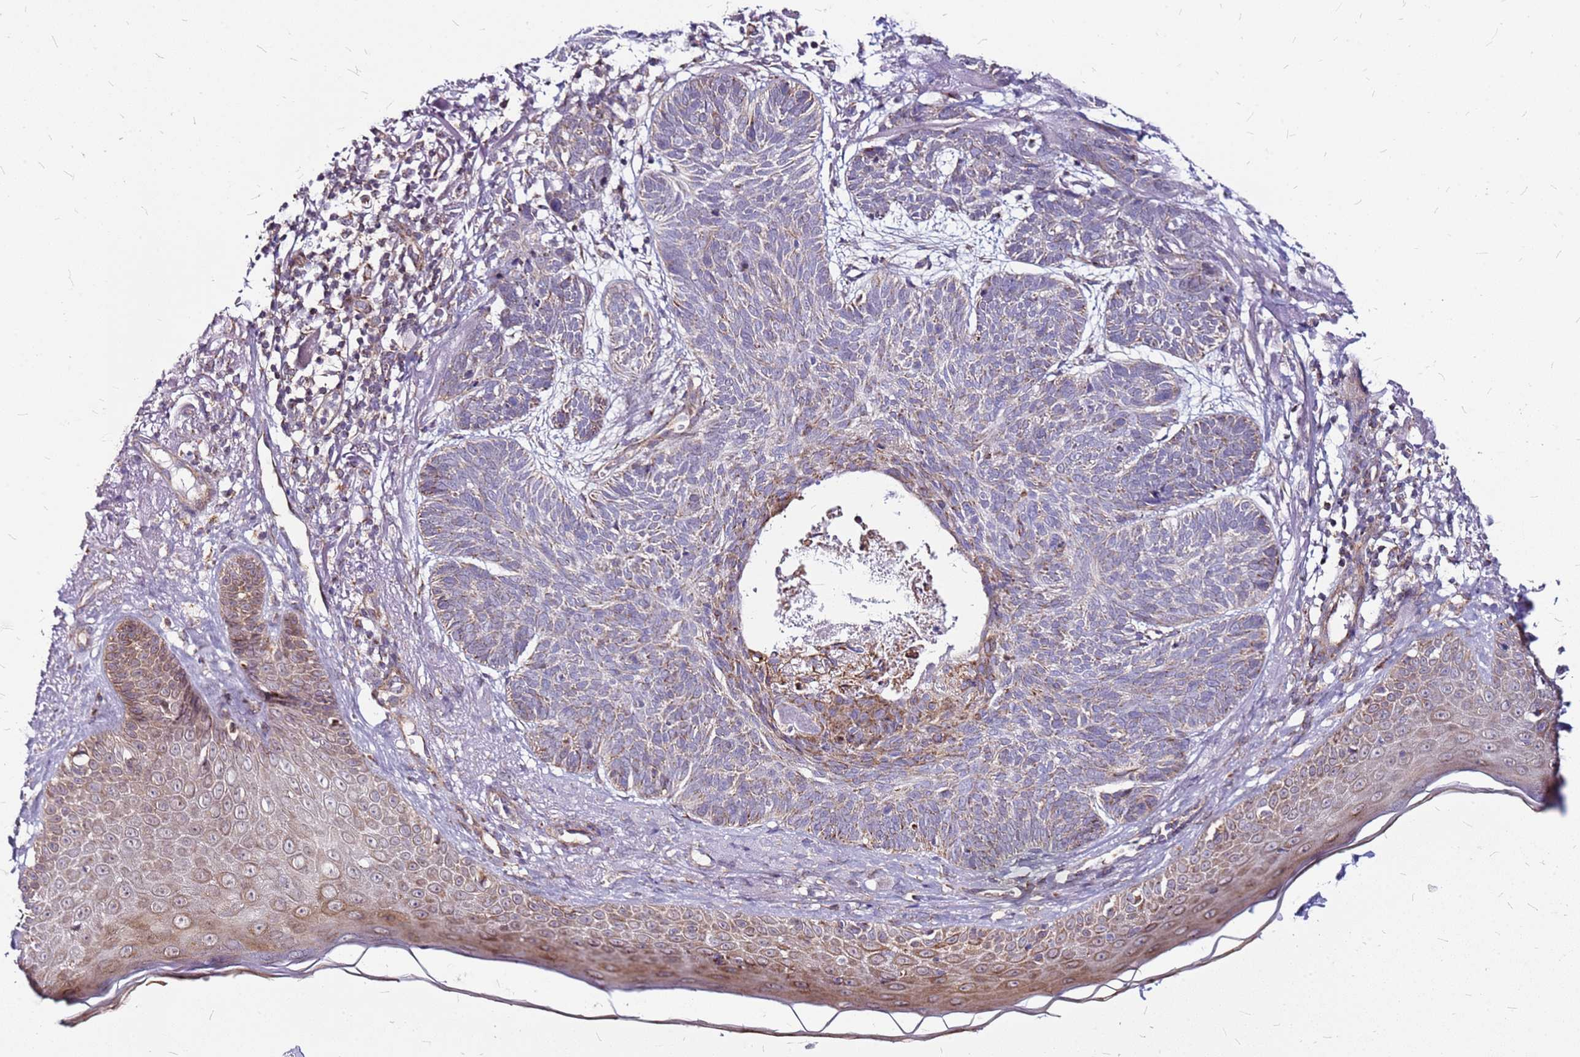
{"staining": {"intensity": "weak", "quantity": "25%-75%", "location": "cytoplasmic/membranous"}, "tissue": "skin cancer", "cell_type": "Tumor cells", "image_type": "cancer", "snomed": [{"axis": "morphology", "description": "Normal tissue, NOS"}, {"axis": "morphology", "description": "Basal cell carcinoma"}, {"axis": "topography", "description": "Skin"}], "caption": "IHC micrograph of human skin cancer (basal cell carcinoma) stained for a protein (brown), which exhibits low levels of weak cytoplasmic/membranous staining in about 25%-75% of tumor cells.", "gene": "OR51T1", "patient": {"sex": "male", "age": 66}}